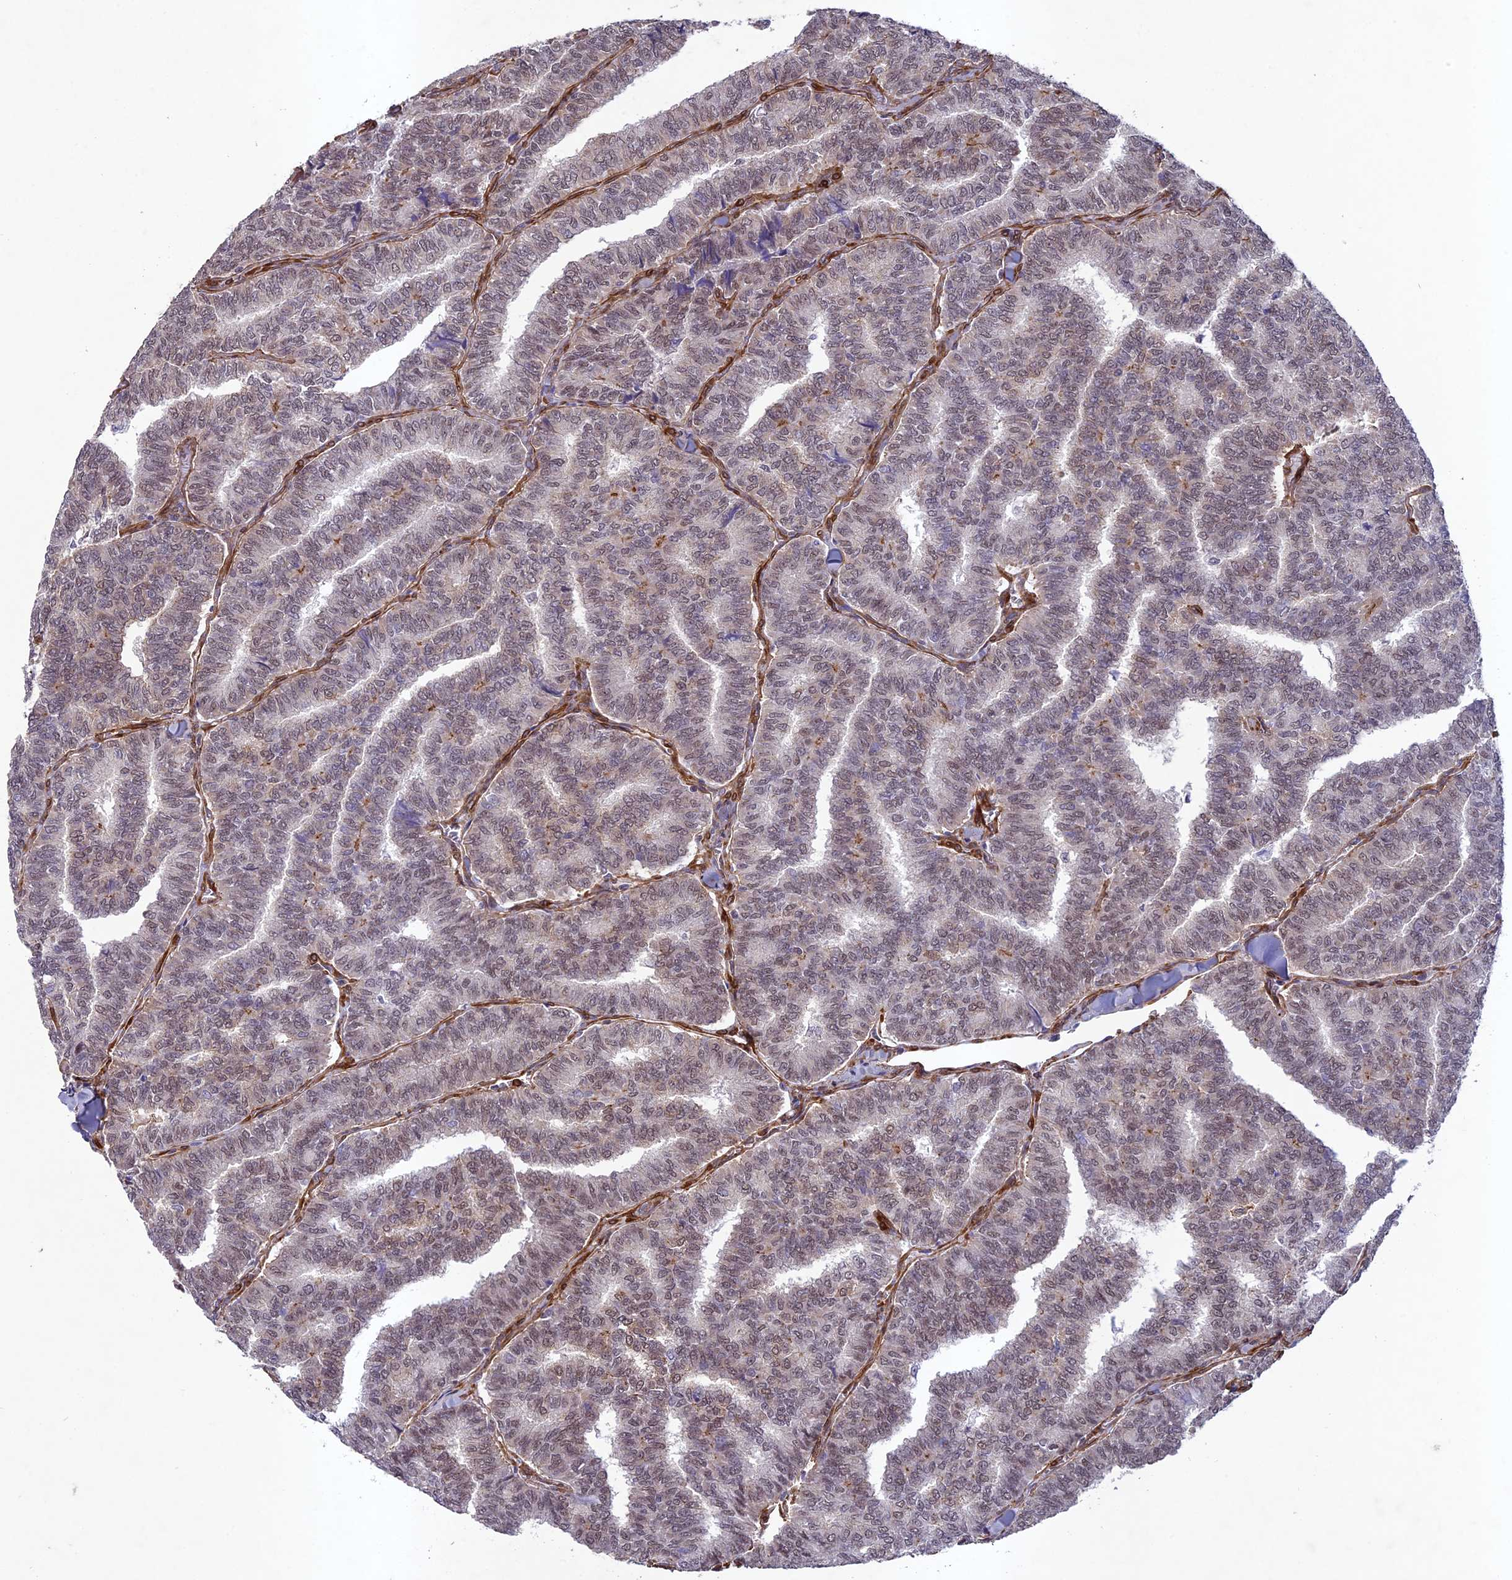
{"staining": {"intensity": "weak", "quantity": "25%-75%", "location": "nuclear"}, "tissue": "thyroid cancer", "cell_type": "Tumor cells", "image_type": "cancer", "snomed": [{"axis": "morphology", "description": "Papillary adenocarcinoma, NOS"}, {"axis": "topography", "description": "Thyroid gland"}], "caption": "This micrograph exhibits IHC staining of papillary adenocarcinoma (thyroid), with low weak nuclear expression in about 25%-75% of tumor cells.", "gene": "TNS1", "patient": {"sex": "female", "age": 35}}